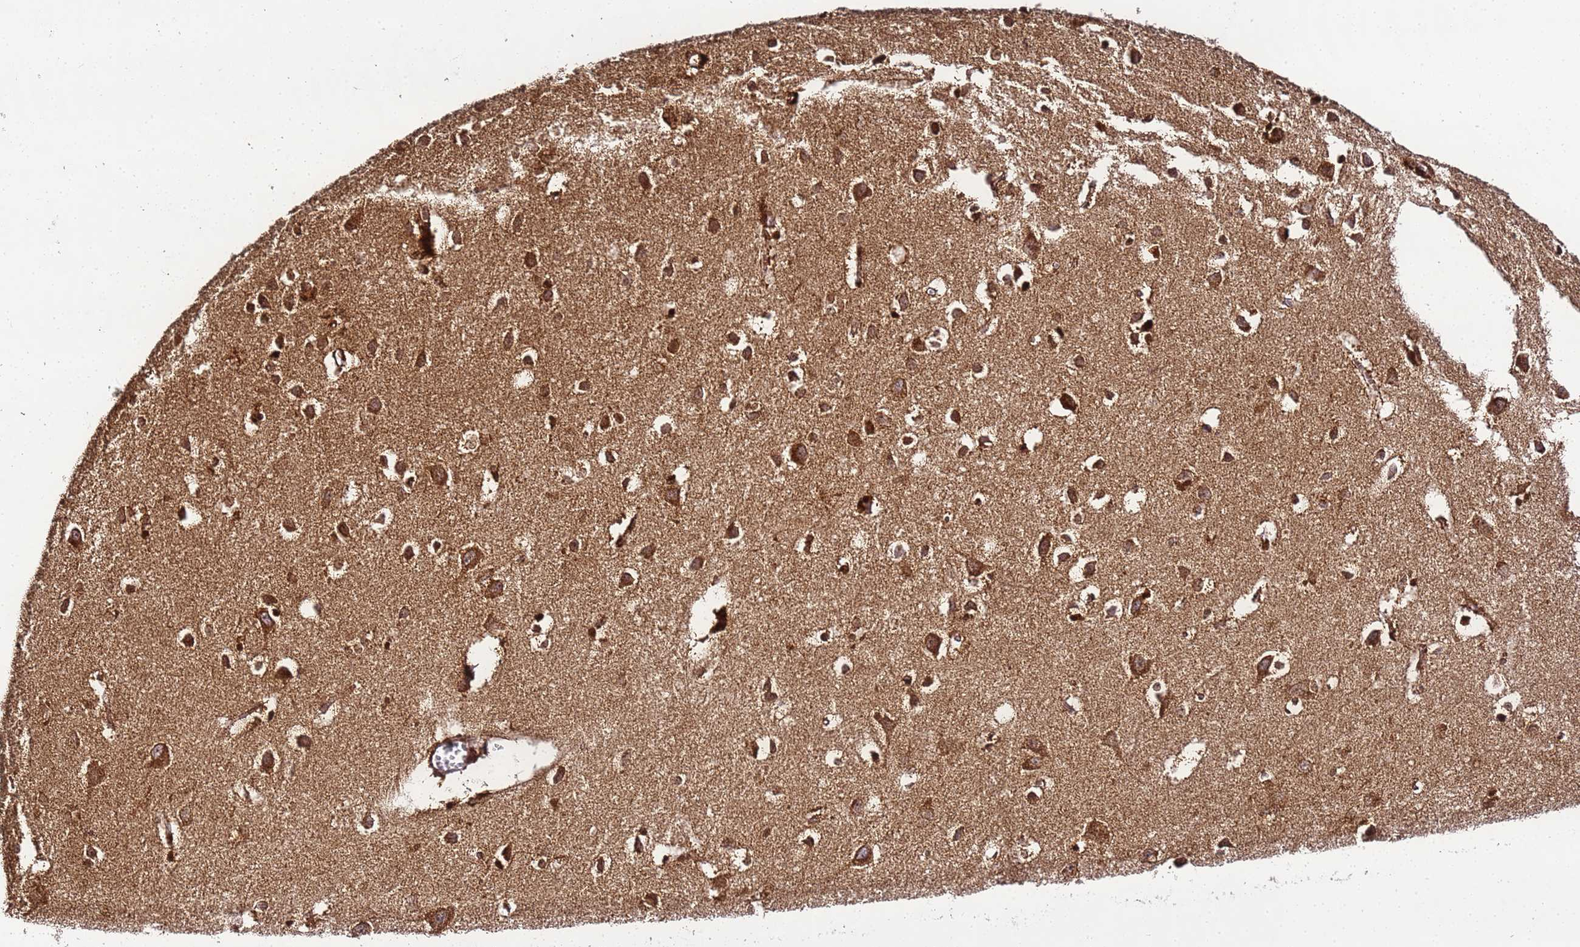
{"staining": {"intensity": "moderate", "quantity": ">75%", "location": "cytoplasmic/membranous,nuclear"}, "tissue": "cerebral cortex", "cell_type": "Endothelial cells", "image_type": "normal", "snomed": [{"axis": "morphology", "description": "Normal tissue, NOS"}, {"axis": "topography", "description": "Cerebral cortex"}], "caption": "Immunohistochemical staining of benign human cerebral cortex exhibits >75% levels of moderate cytoplasmic/membranous,nuclear protein positivity in approximately >75% of endothelial cells. Ihc stains the protein in brown and the nuclei are stained blue.", "gene": "HSPE1", "patient": {"sex": "female", "age": 64}}